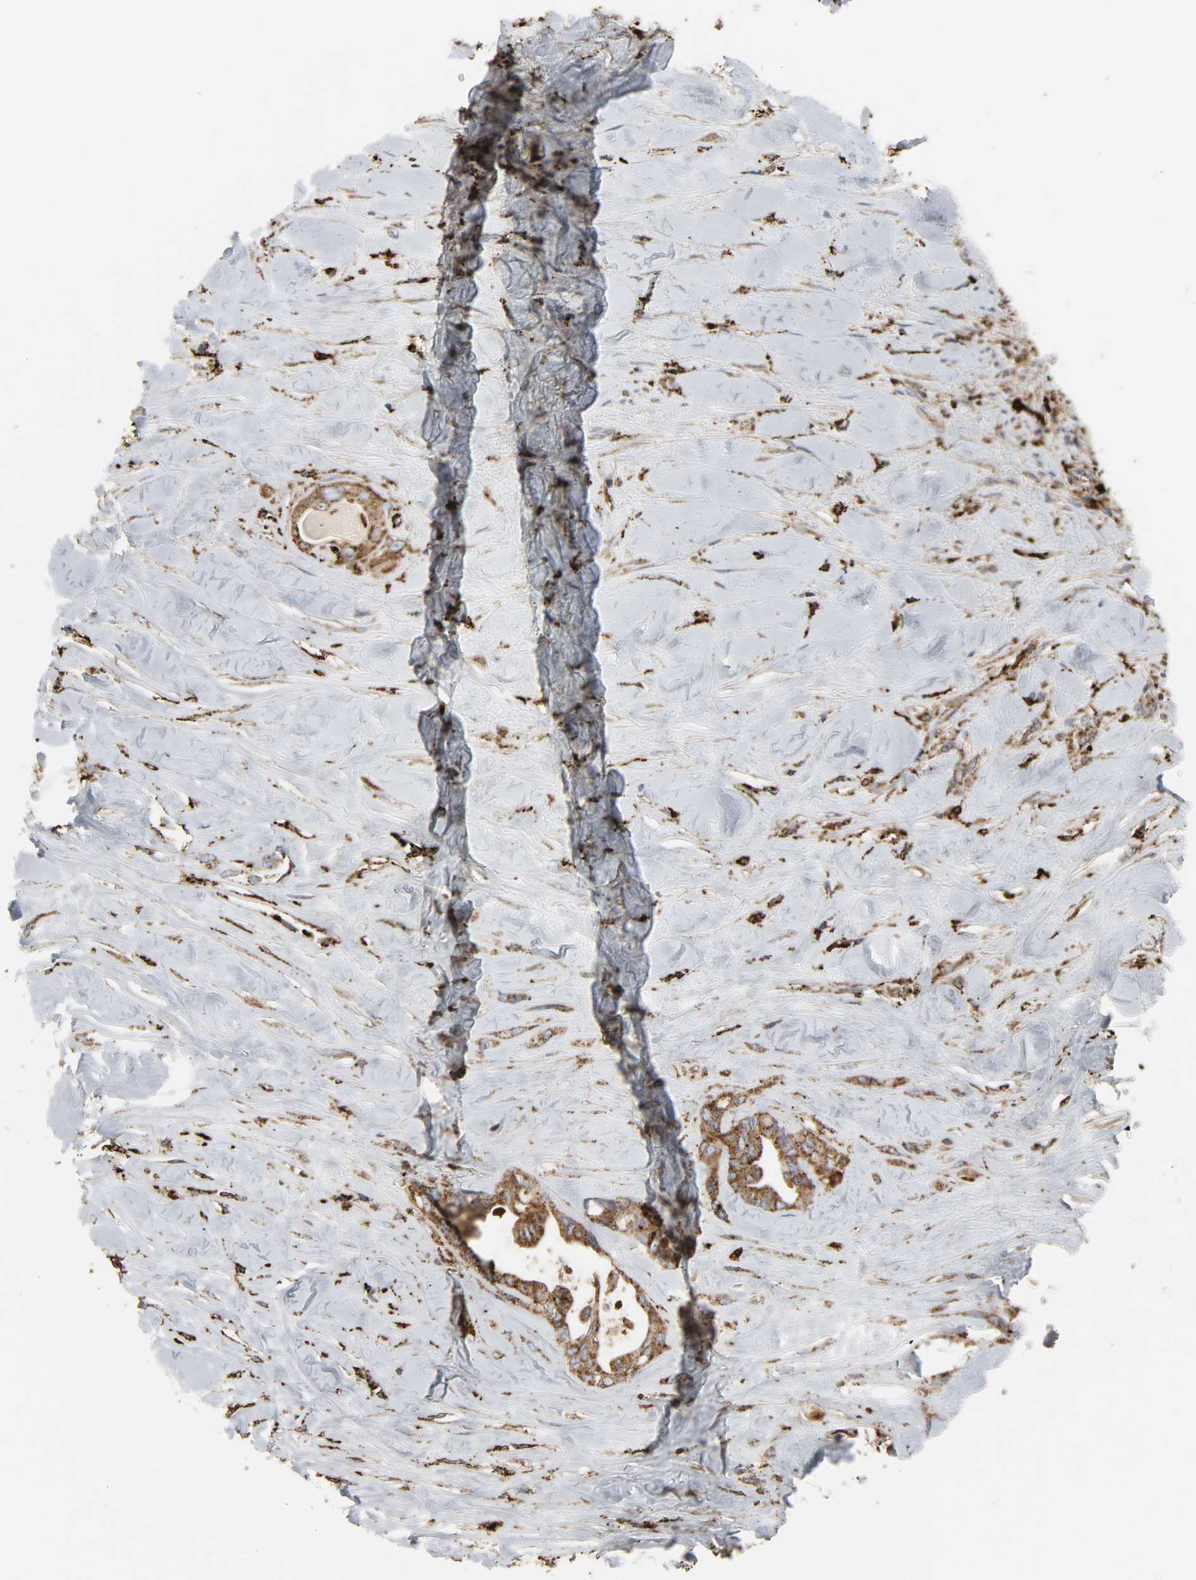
{"staining": {"intensity": "strong", "quantity": ">75%", "location": "cytoplasmic/membranous"}, "tissue": "liver cancer", "cell_type": "Tumor cells", "image_type": "cancer", "snomed": [{"axis": "morphology", "description": "Cholangiocarcinoma"}, {"axis": "topography", "description": "Liver"}], "caption": "Cholangiocarcinoma (liver) stained for a protein displays strong cytoplasmic/membranous positivity in tumor cells.", "gene": "PSAP", "patient": {"sex": "female", "age": 67}}